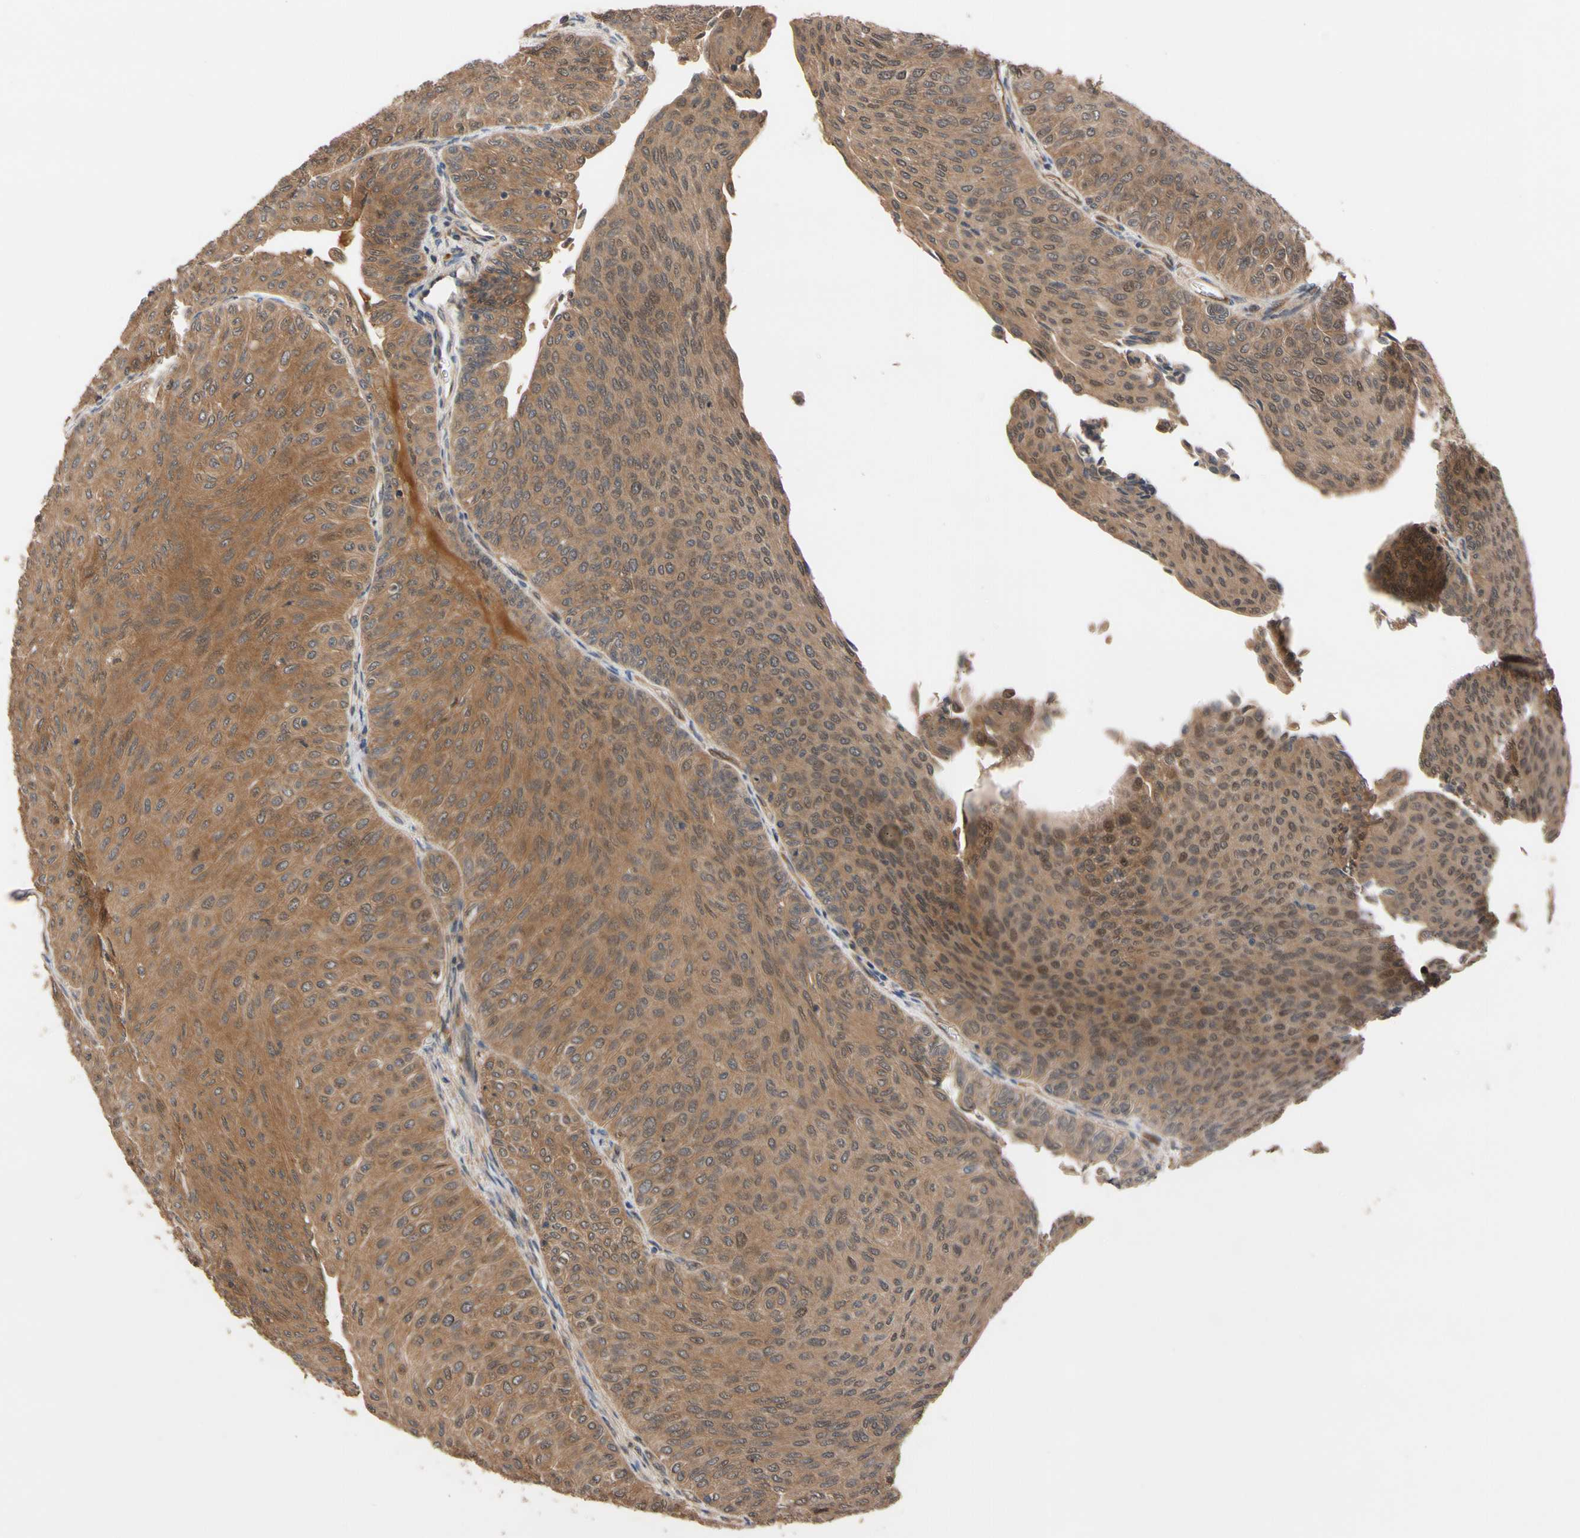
{"staining": {"intensity": "moderate", "quantity": ">75%", "location": "cytoplasmic/membranous"}, "tissue": "urothelial cancer", "cell_type": "Tumor cells", "image_type": "cancer", "snomed": [{"axis": "morphology", "description": "Urothelial carcinoma, Low grade"}, {"axis": "topography", "description": "Urinary bladder"}], "caption": "Low-grade urothelial carcinoma was stained to show a protein in brown. There is medium levels of moderate cytoplasmic/membranous expression in about >75% of tumor cells.", "gene": "CYTIP", "patient": {"sex": "male", "age": 78}}